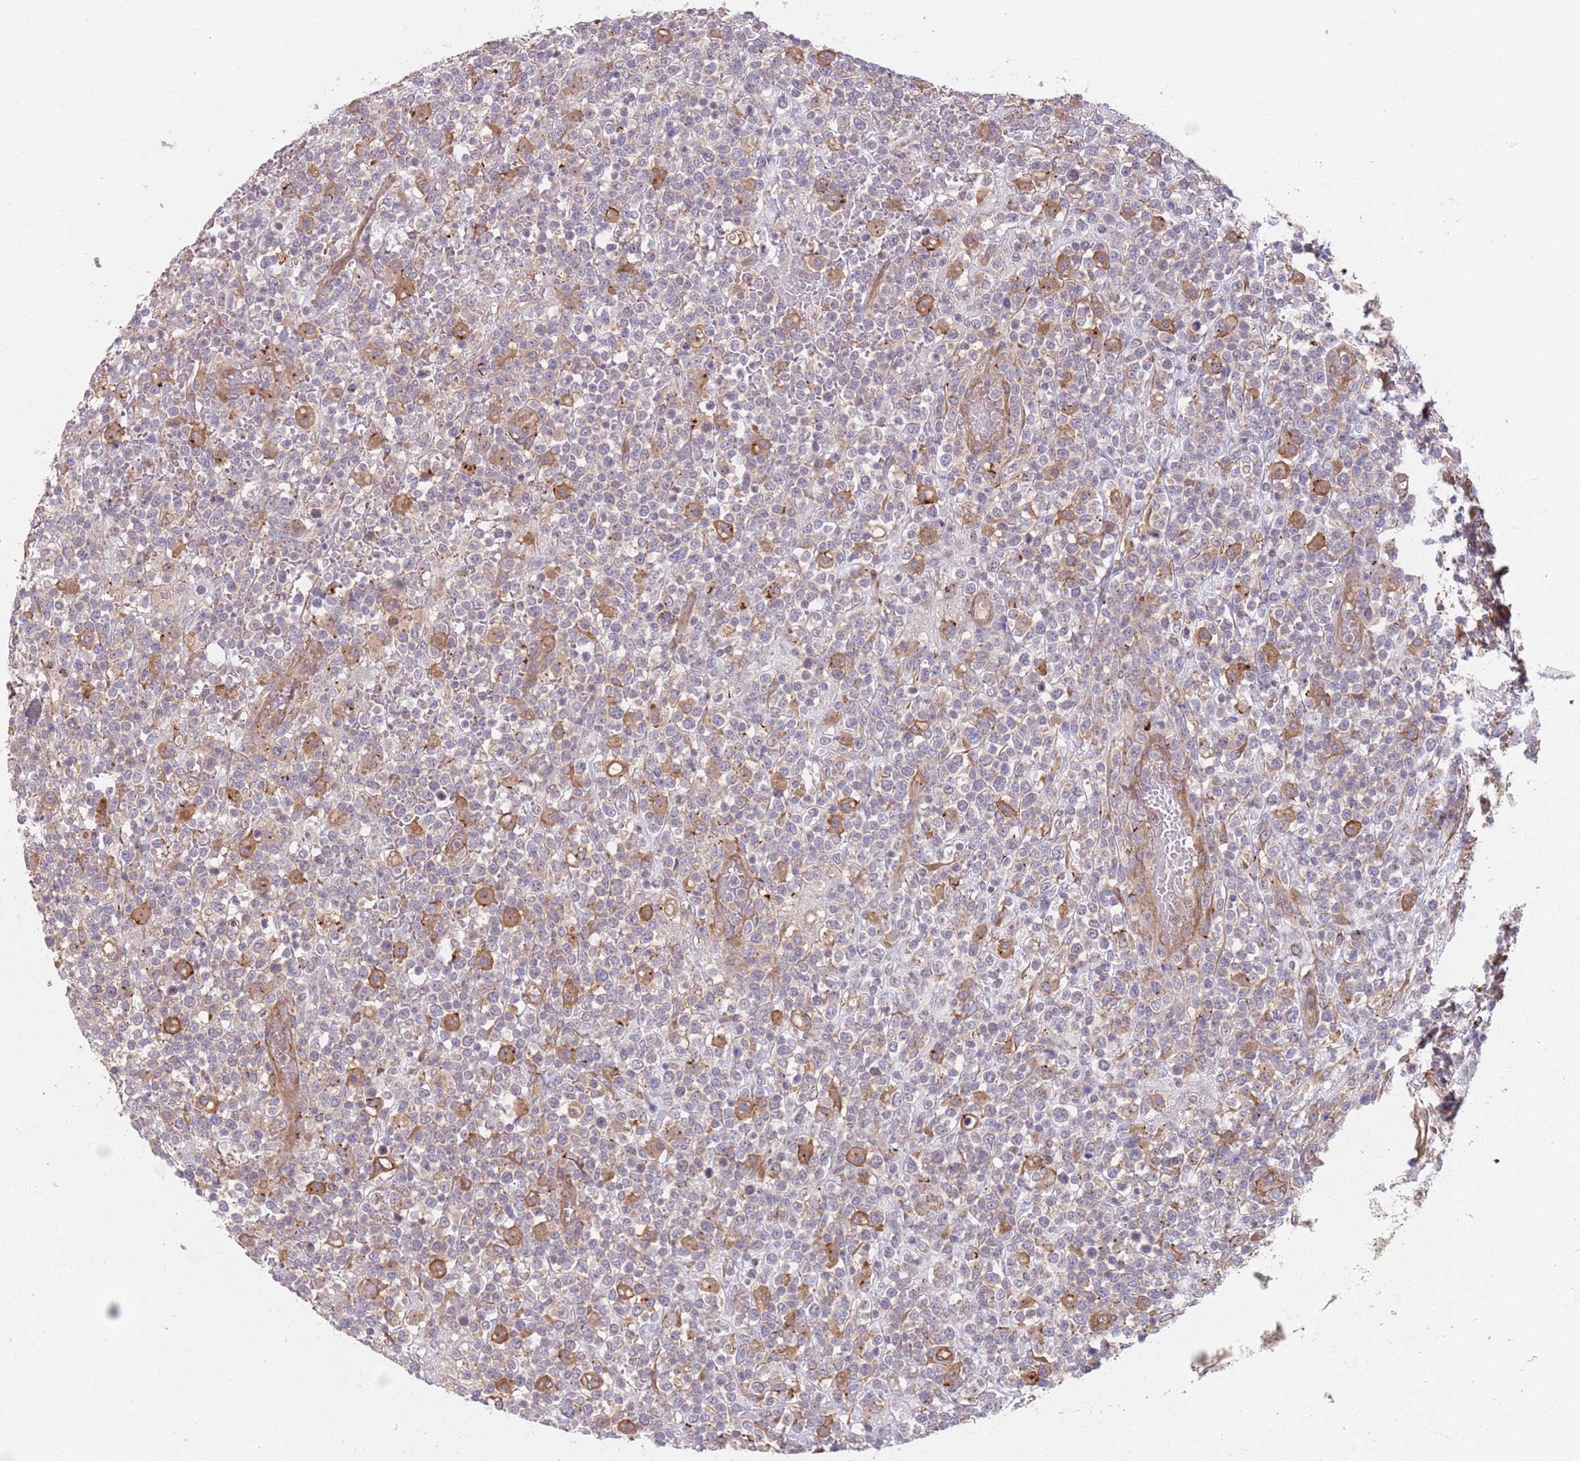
{"staining": {"intensity": "moderate", "quantity": "<25%", "location": "cytoplasmic/membranous"}, "tissue": "lymphoma", "cell_type": "Tumor cells", "image_type": "cancer", "snomed": [{"axis": "morphology", "description": "Malignant lymphoma, non-Hodgkin's type, High grade"}, {"axis": "topography", "description": "Colon"}], "caption": "Immunohistochemical staining of human lymphoma demonstrates low levels of moderate cytoplasmic/membranous protein positivity in approximately <25% of tumor cells.", "gene": "SPDL1", "patient": {"sex": "female", "age": 53}}